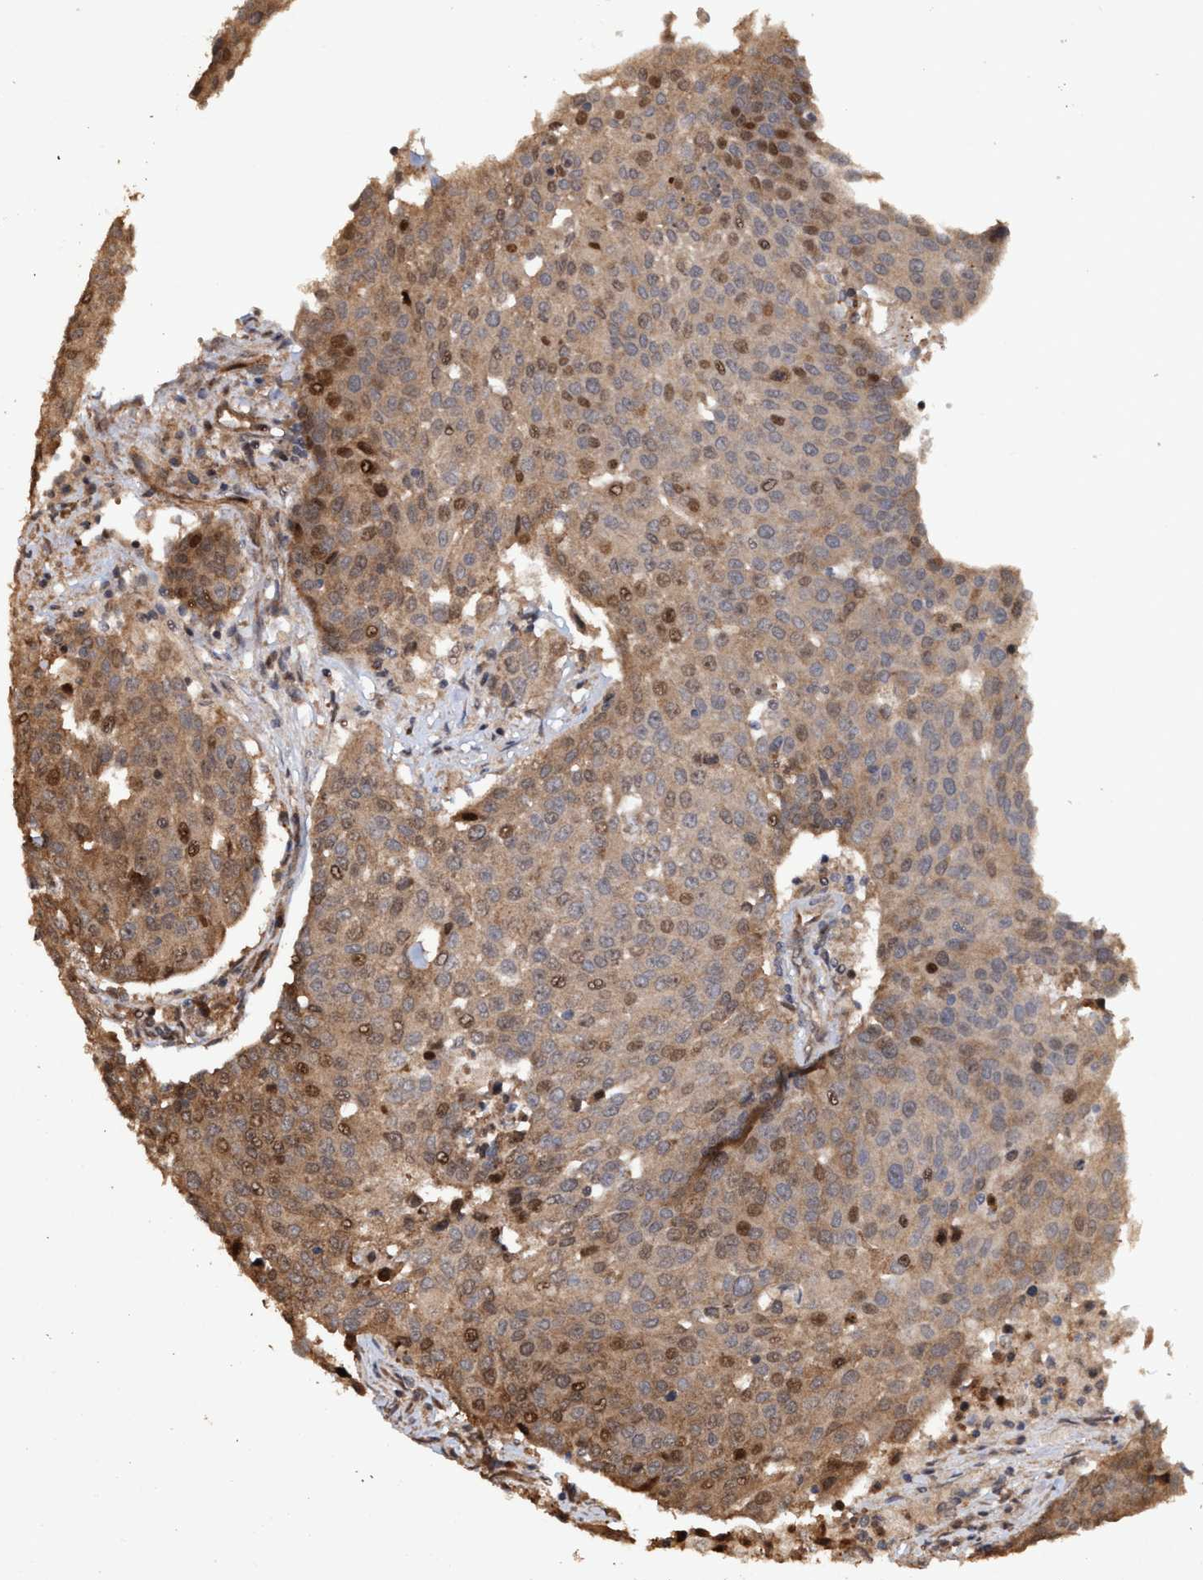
{"staining": {"intensity": "moderate", "quantity": ">75%", "location": "cytoplasmic/membranous,nuclear"}, "tissue": "urothelial cancer", "cell_type": "Tumor cells", "image_type": "cancer", "snomed": [{"axis": "morphology", "description": "Urothelial carcinoma, High grade"}, {"axis": "topography", "description": "Urinary bladder"}], "caption": "Human urothelial carcinoma (high-grade) stained for a protein (brown) exhibits moderate cytoplasmic/membranous and nuclear positive expression in approximately >75% of tumor cells.", "gene": "TRPC7", "patient": {"sex": "female", "age": 85}}